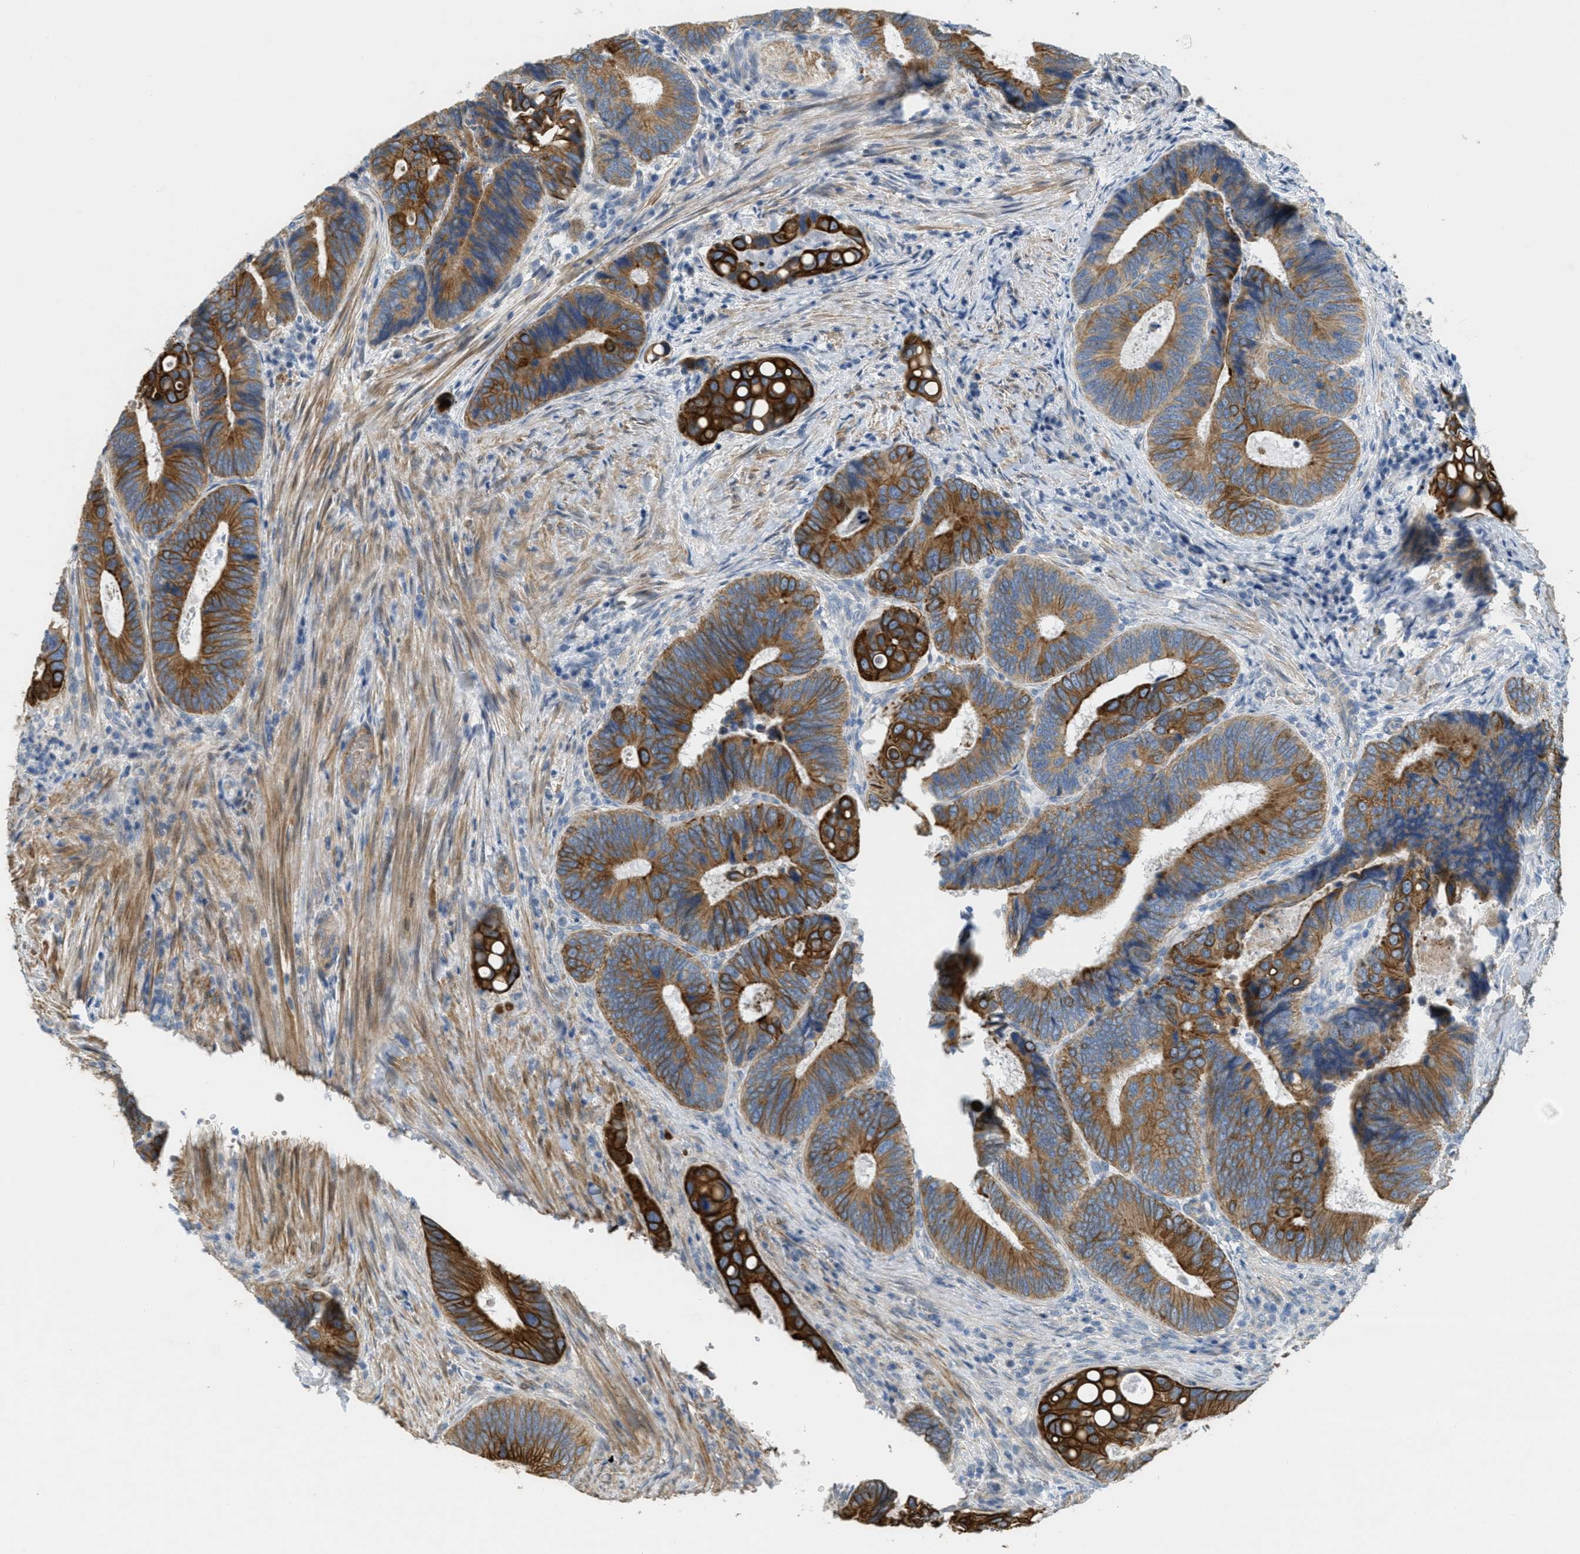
{"staining": {"intensity": "strong", "quantity": ">75%", "location": "cytoplasmic/membranous"}, "tissue": "colorectal cancer", "cell_type": "Tumor cells", "image_type": "cancer", "snomed": [{"axis": "morphology", "description": "Inflammation, NOS"}, {"axis": "morphology", "description": "Adenocarcinoma, NOS"}, {"axis": "topography", "description": "Colon"}], "caption": "Colorectal cancer stained for a protein (brown) demonstrates strong cytoplasmic/membranous positive expression in about >75% of tumor cells.", "gene": "MRS2", "patient": {"sex": "male", "age": 72}}